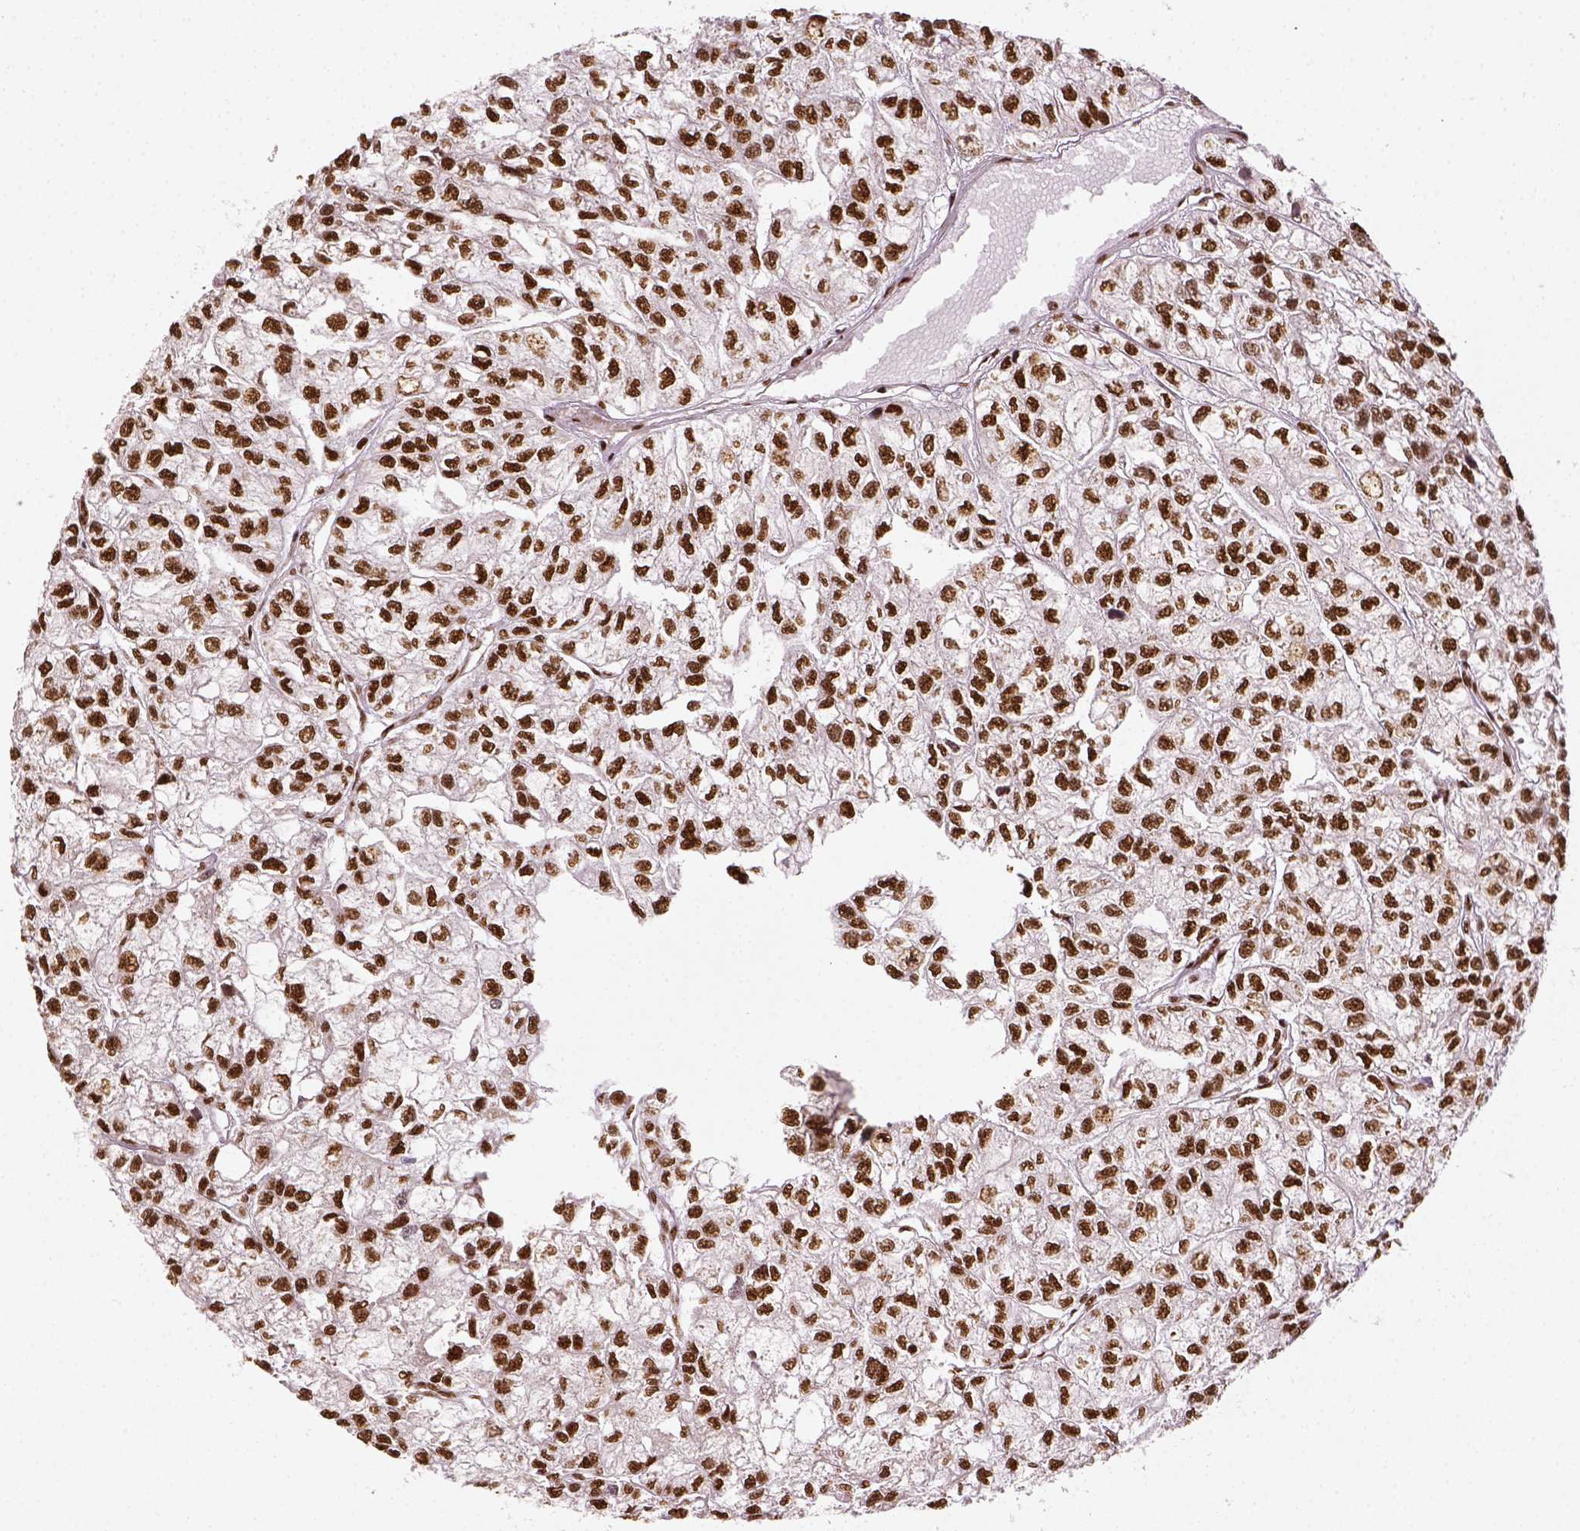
{"staining": {"intensity": "strong", "quantity": ">75%", "location": "nuclear"}, "tissue": "renal cancer", "cell_type": "Tumor cells", "image_type": "cancer", "snomed": [{"axis": "morphology", "description": "Adenocarcinoma, NOS"}, {"axis": "topography", "description": "Kidney"}], "caption": "Tumor cells demonstrate high levels of strong nuclear positivity in approximately >75% of cells in human adenocarcinoma (renal).", "gene": "CCAR1", "patient": {"sex": "male", "age": 56}}